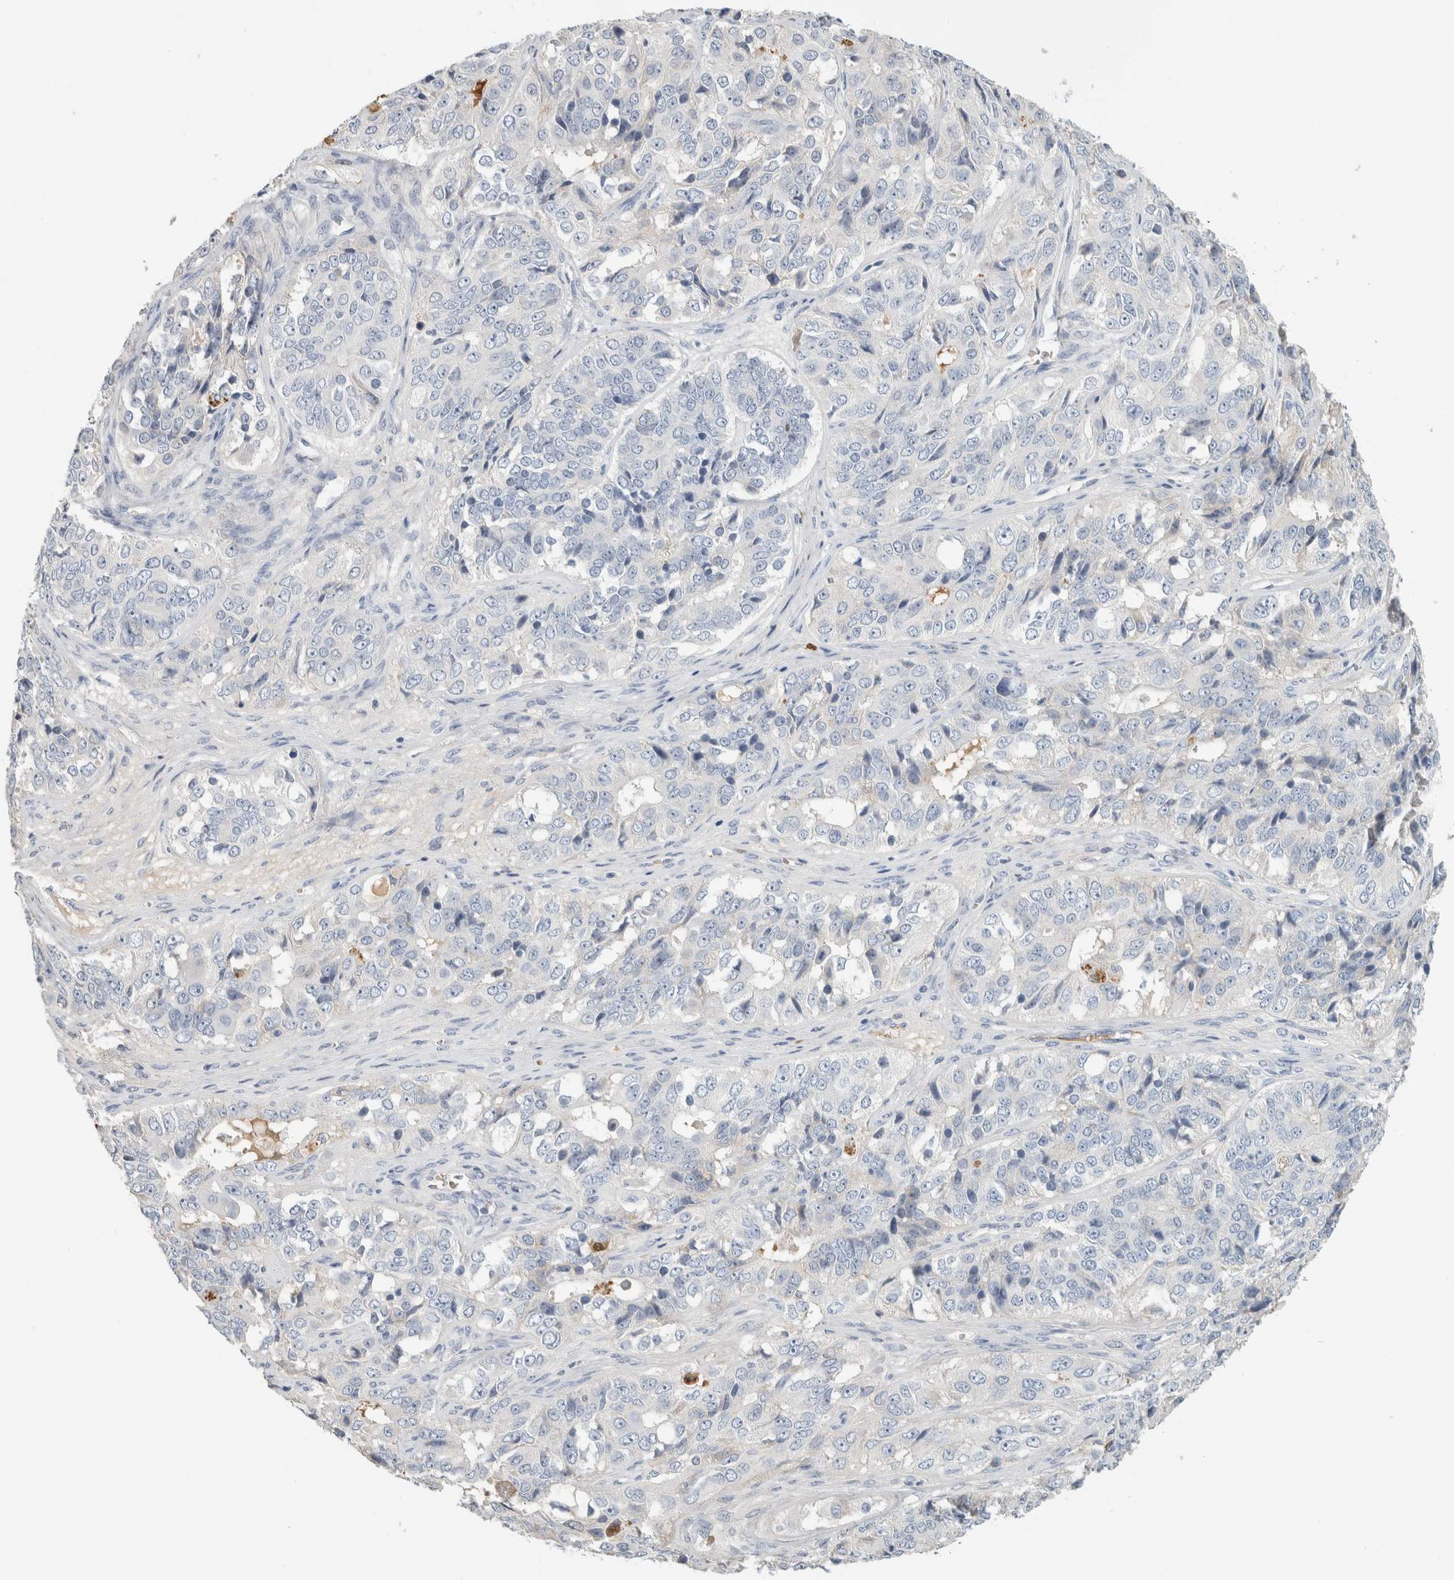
{"staining": {"intensity": "negative", "quantity": "none", "location": "none"}, "tissue": "ovarian cancer", "cell_type": "Tumor cells", "image_type": "cancer", "snomed": [{"axis": "morphology", "description": "Carcinoma, endometroid"}, {"axis": "topography", "description": "Ovary"}], "caption": "Ovarian cancer (endometroid carcinoma) was stained to show a protein in brown. There is no significant staining in tumor cells.", "gene": "CA1", "patient": {"sex": "female", "age": 51}}